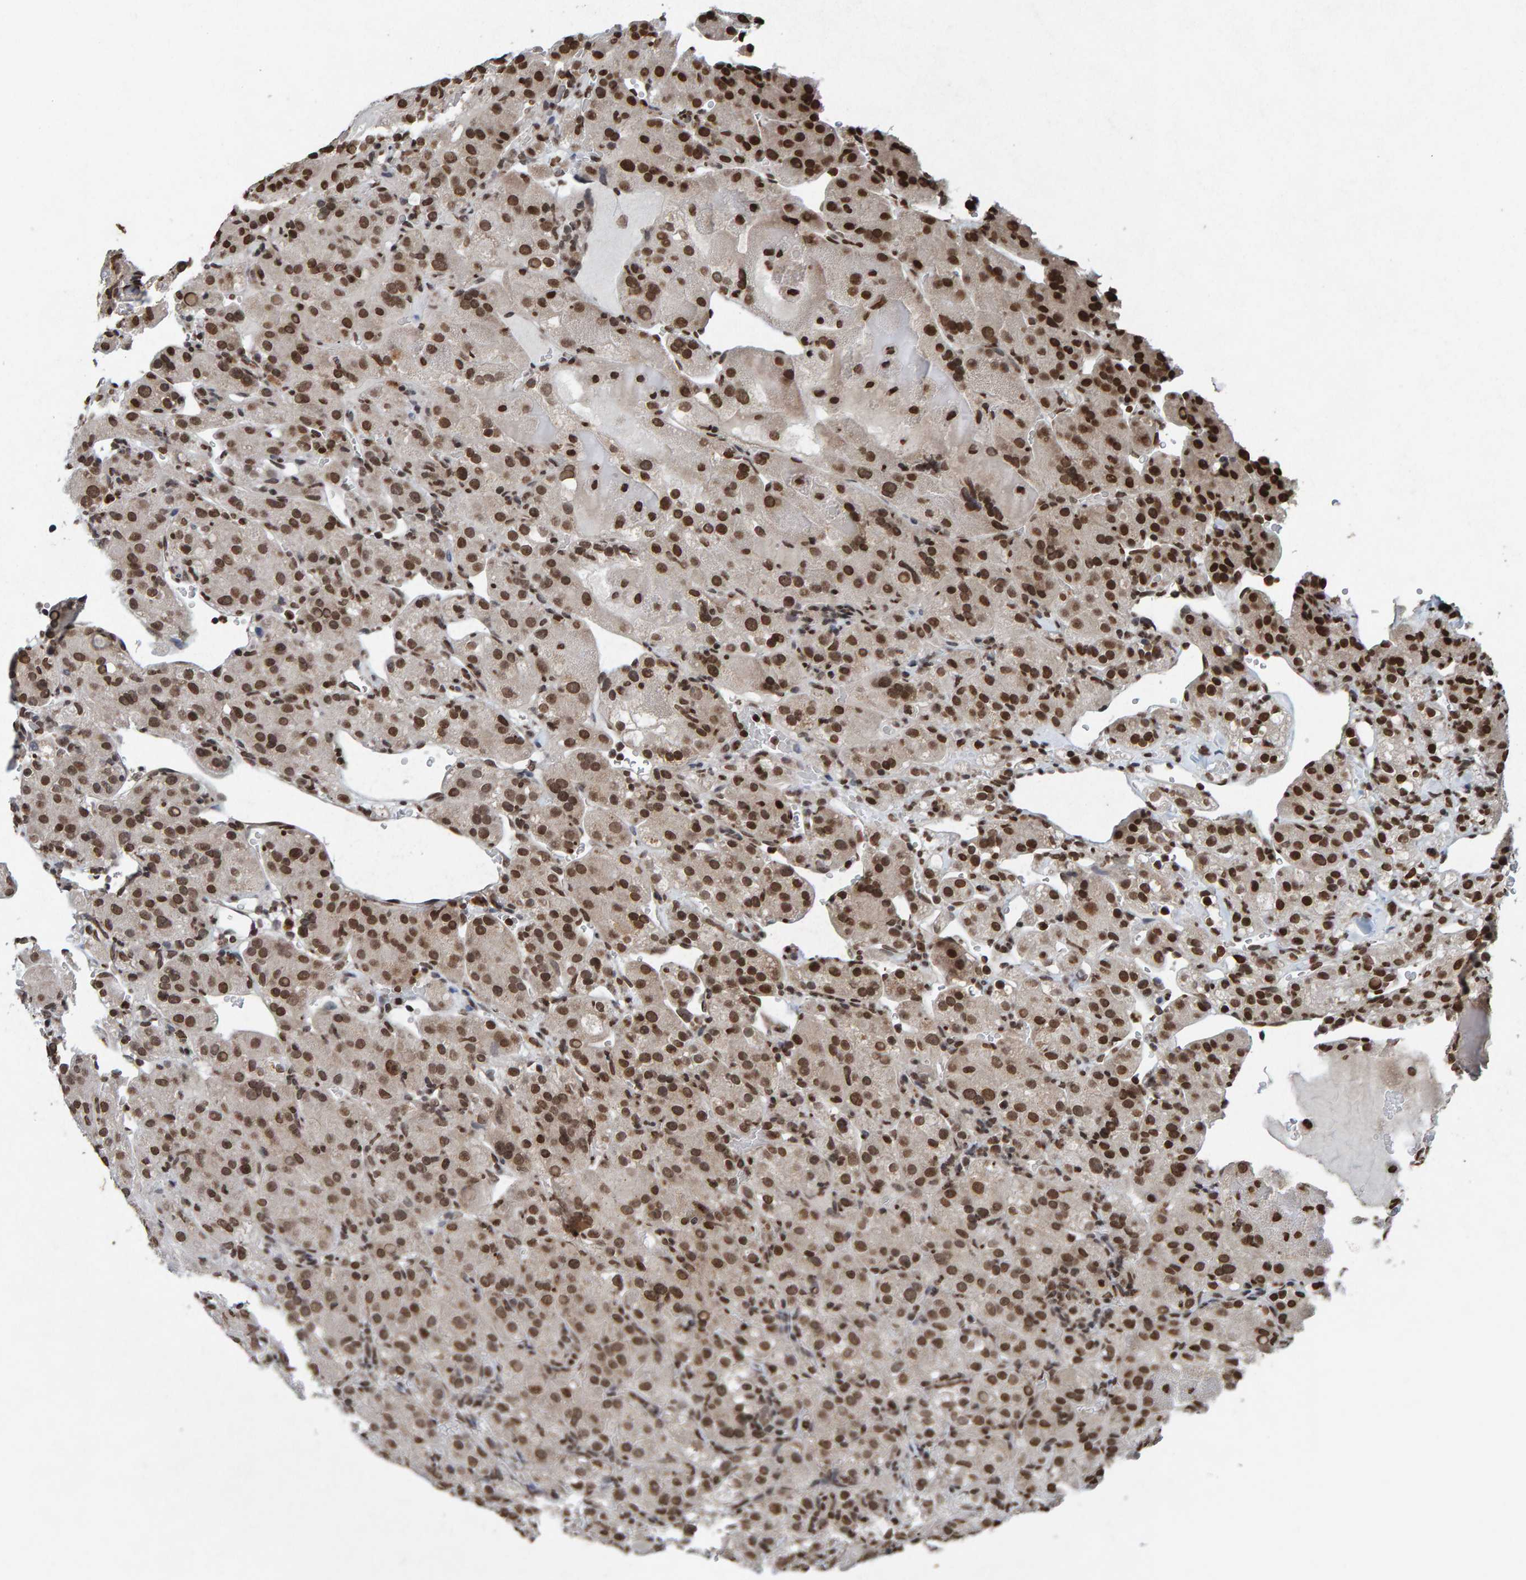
{"staining": {"intensity": "strong", "quantity": ">75%", "location": "nuclear"}, "tissue": "renal cancer", "cell_type": "Tumor cells", "image_type": "cancer", "snomed": [{"axis": "morphology", "description": "Normal tissue, NOS"}, {"axis": "morphology", "description": "Adenocarcinoma, NOS"}, {"axis": "topography", "description": "Kidney"}], "caption": "Protein expression analysis of renal adenocarcinoma demonstrates strong nuclear expression in about >75% of tumor cells.", "gene": "H2AZ1", "patient": {"sex": "male", "age": 61}}